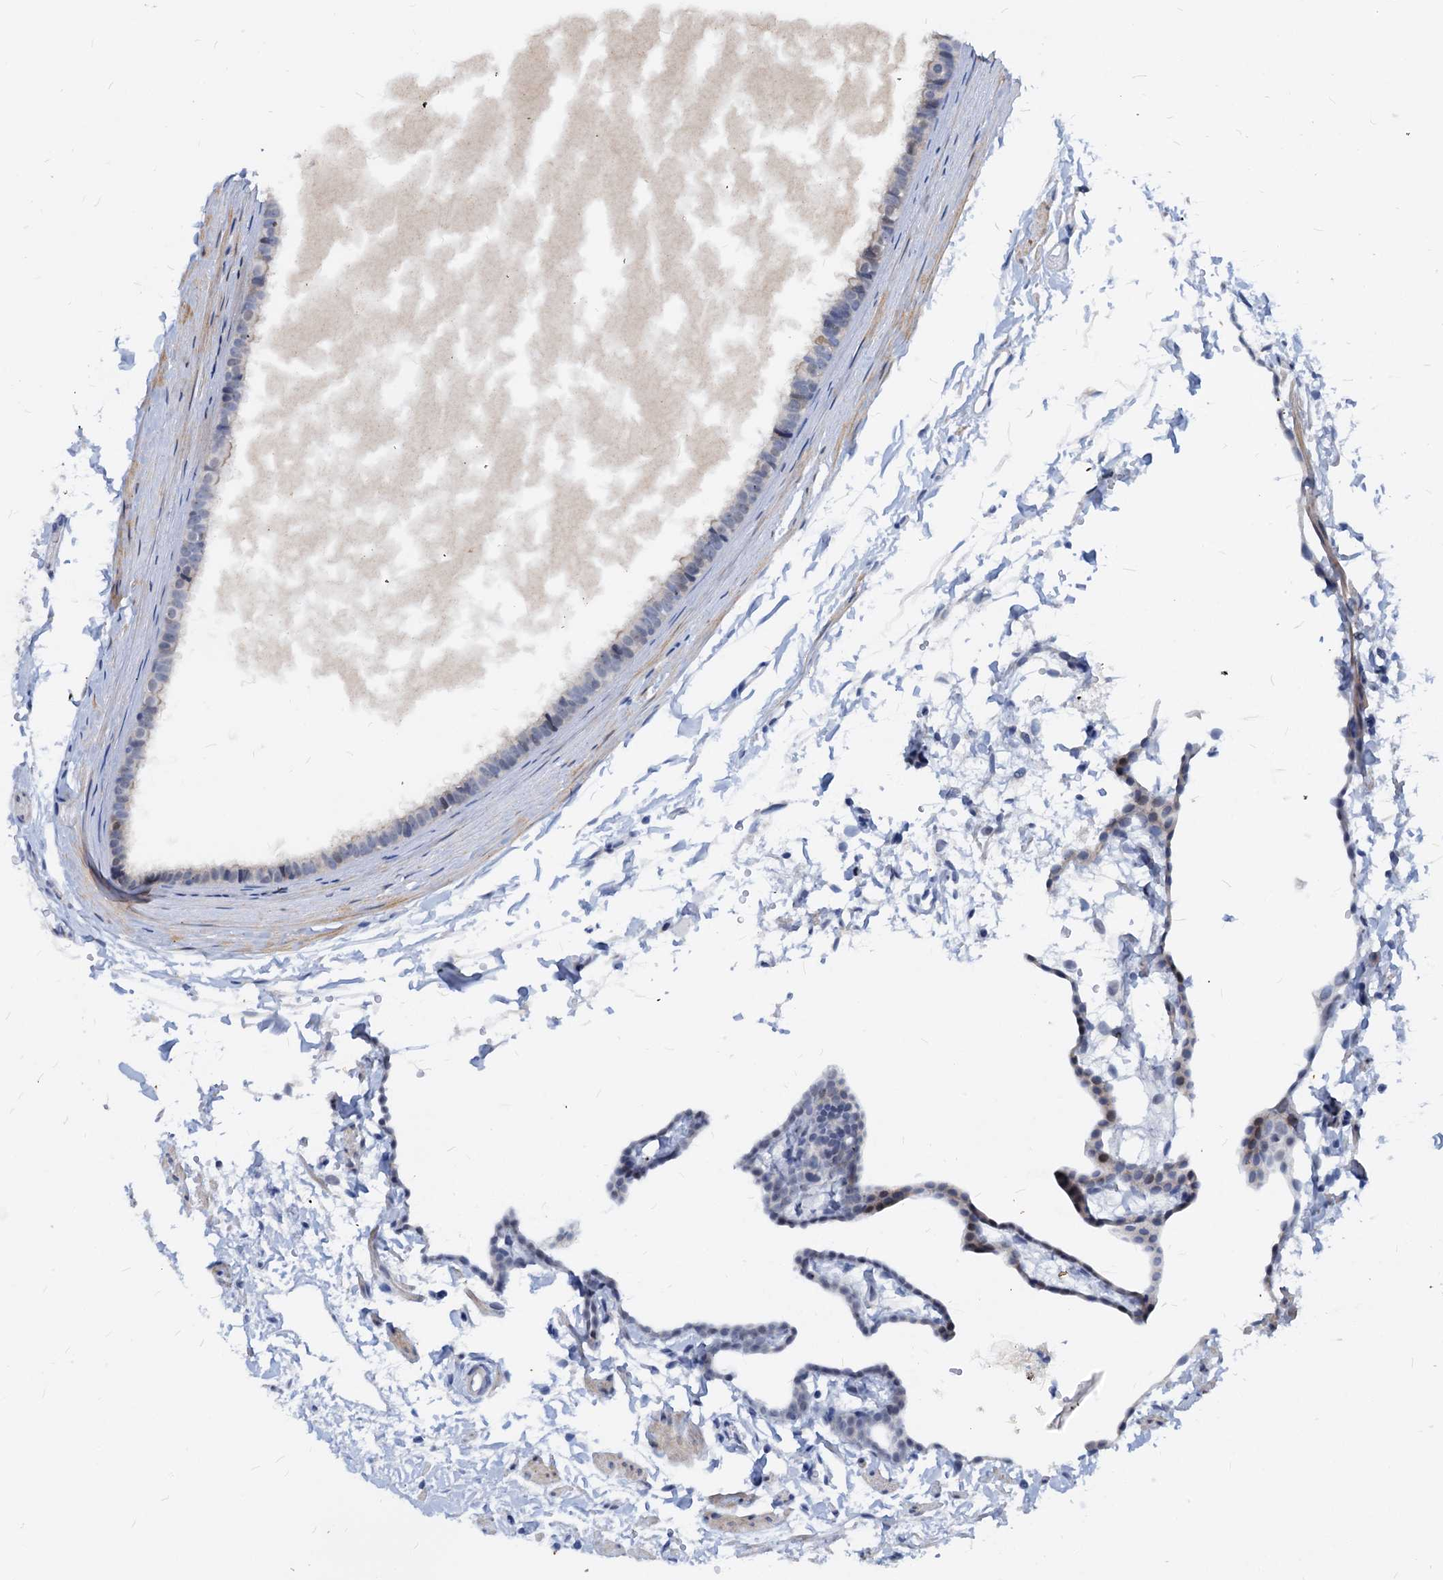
{"staining": {"intensity": "negative", "quantity": "none", "location": "none"}, "tissue": "fallopian tube", "cell_type": "Glandular cells", "image_type": "normal", "snomed": [{"axis": "morphology", "description": "Normal tissue, NOS"}, {"axis": "topography", "description": "Fallopian tube"}], "caption": "Immunohistochemistry of unremarkable fallopian tube displays no staining in glandular cells. (DAB (3,3'-diaminobenzidine) immunohistochemistry visualized using brightfield microscopy, high magnification).", "gene": "HSF2", "patient": {"sex": "female", "age": 35}}